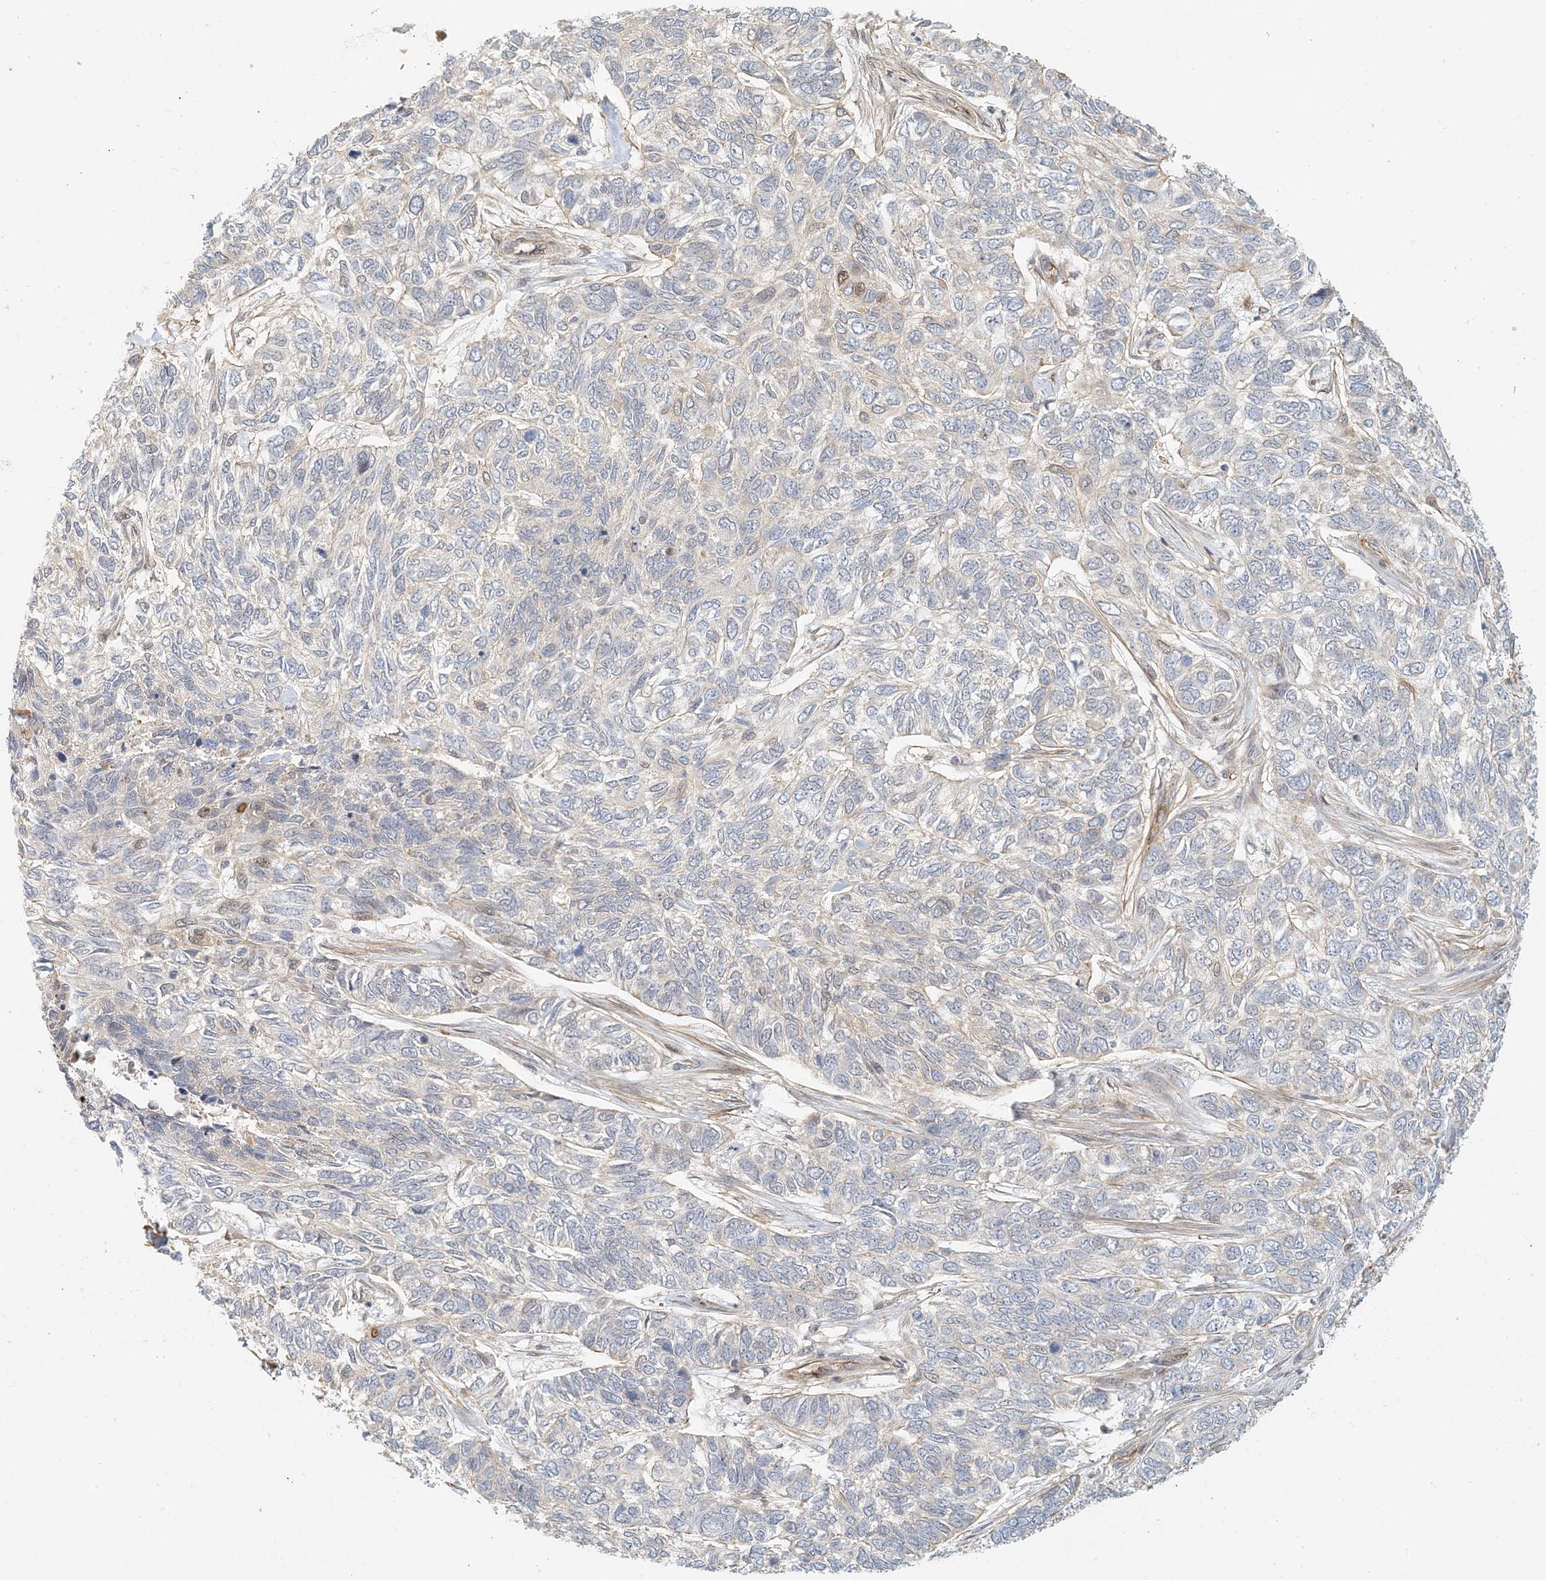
{"staining": {"intensity": "negative", "quantity": "none", "location": "none"}, "tissue": "skin cancer", "cell_type": "Tumor cells", "image_type": "cancer", "snomed": [{"axis": "morphology", "description": "Basal cell carcinoma"}, {"axis": "topography", "description": "Skin"}], "caption": "Skin cancer (basal cell carcinoma) stained for a protein using IHC exhibits no expression tumor cells.", "gene": "MAPKBP1", "patient": {"sex": "female", "age": 65}}